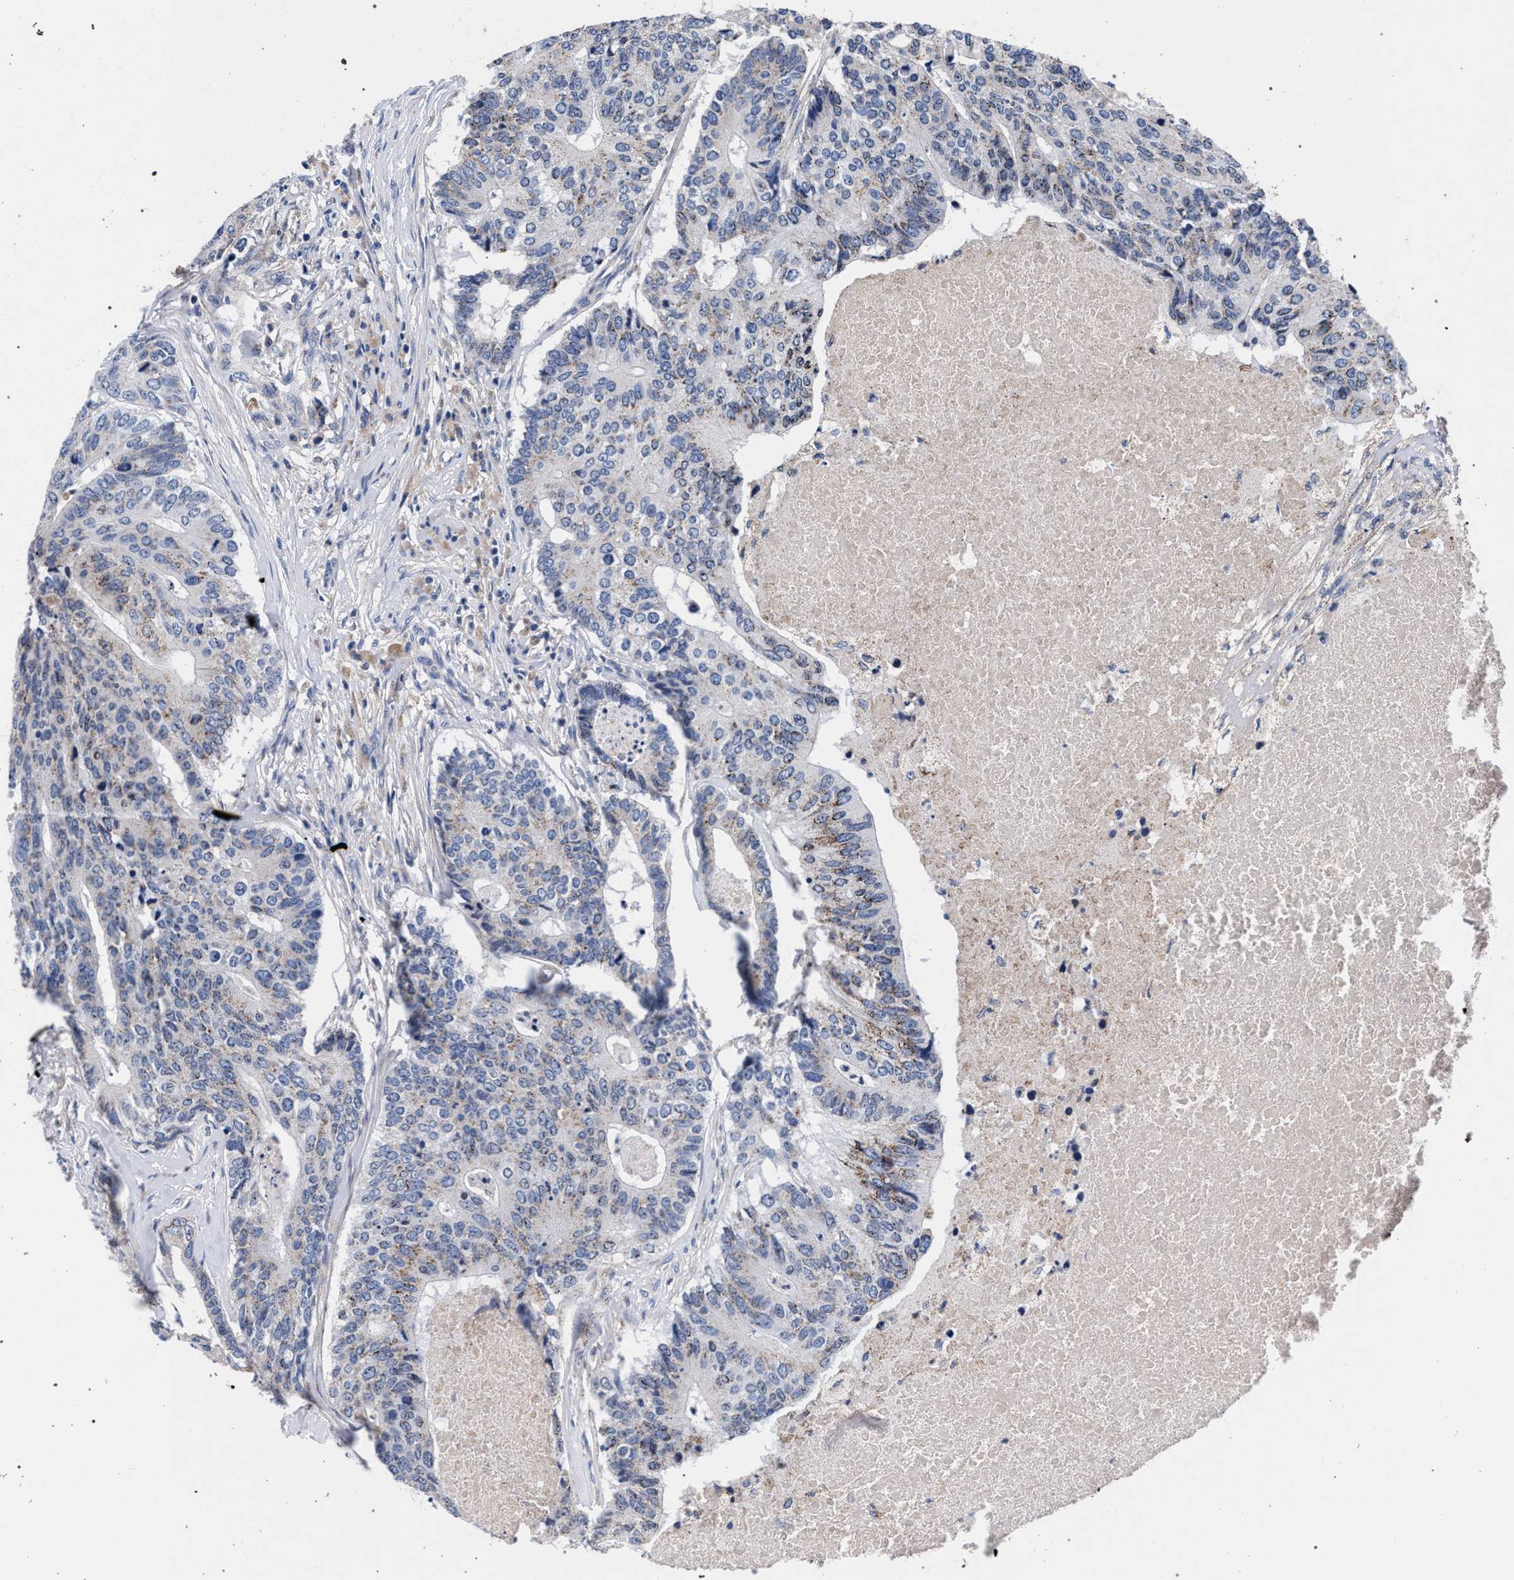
{"staining": {"intensity": "weak", "quantity": "<25%", "location": "cytoplasmic/membranous"}, "tissue": "colorectal cancer", "cell_type": "Tumor cells", "image_type": "cancer", "snomed": [{"axis": "morphology", "description": "Adenocarcinoma, NOS"}, {"axis": "topography", "description": "Colon"}], "caption": "Histopathology image shows no significant protein positivity in tumor cells of colorectal adenocarcinoma.", "gene": "ACOX1", "patient": {"sex": "female", "age": 67}}